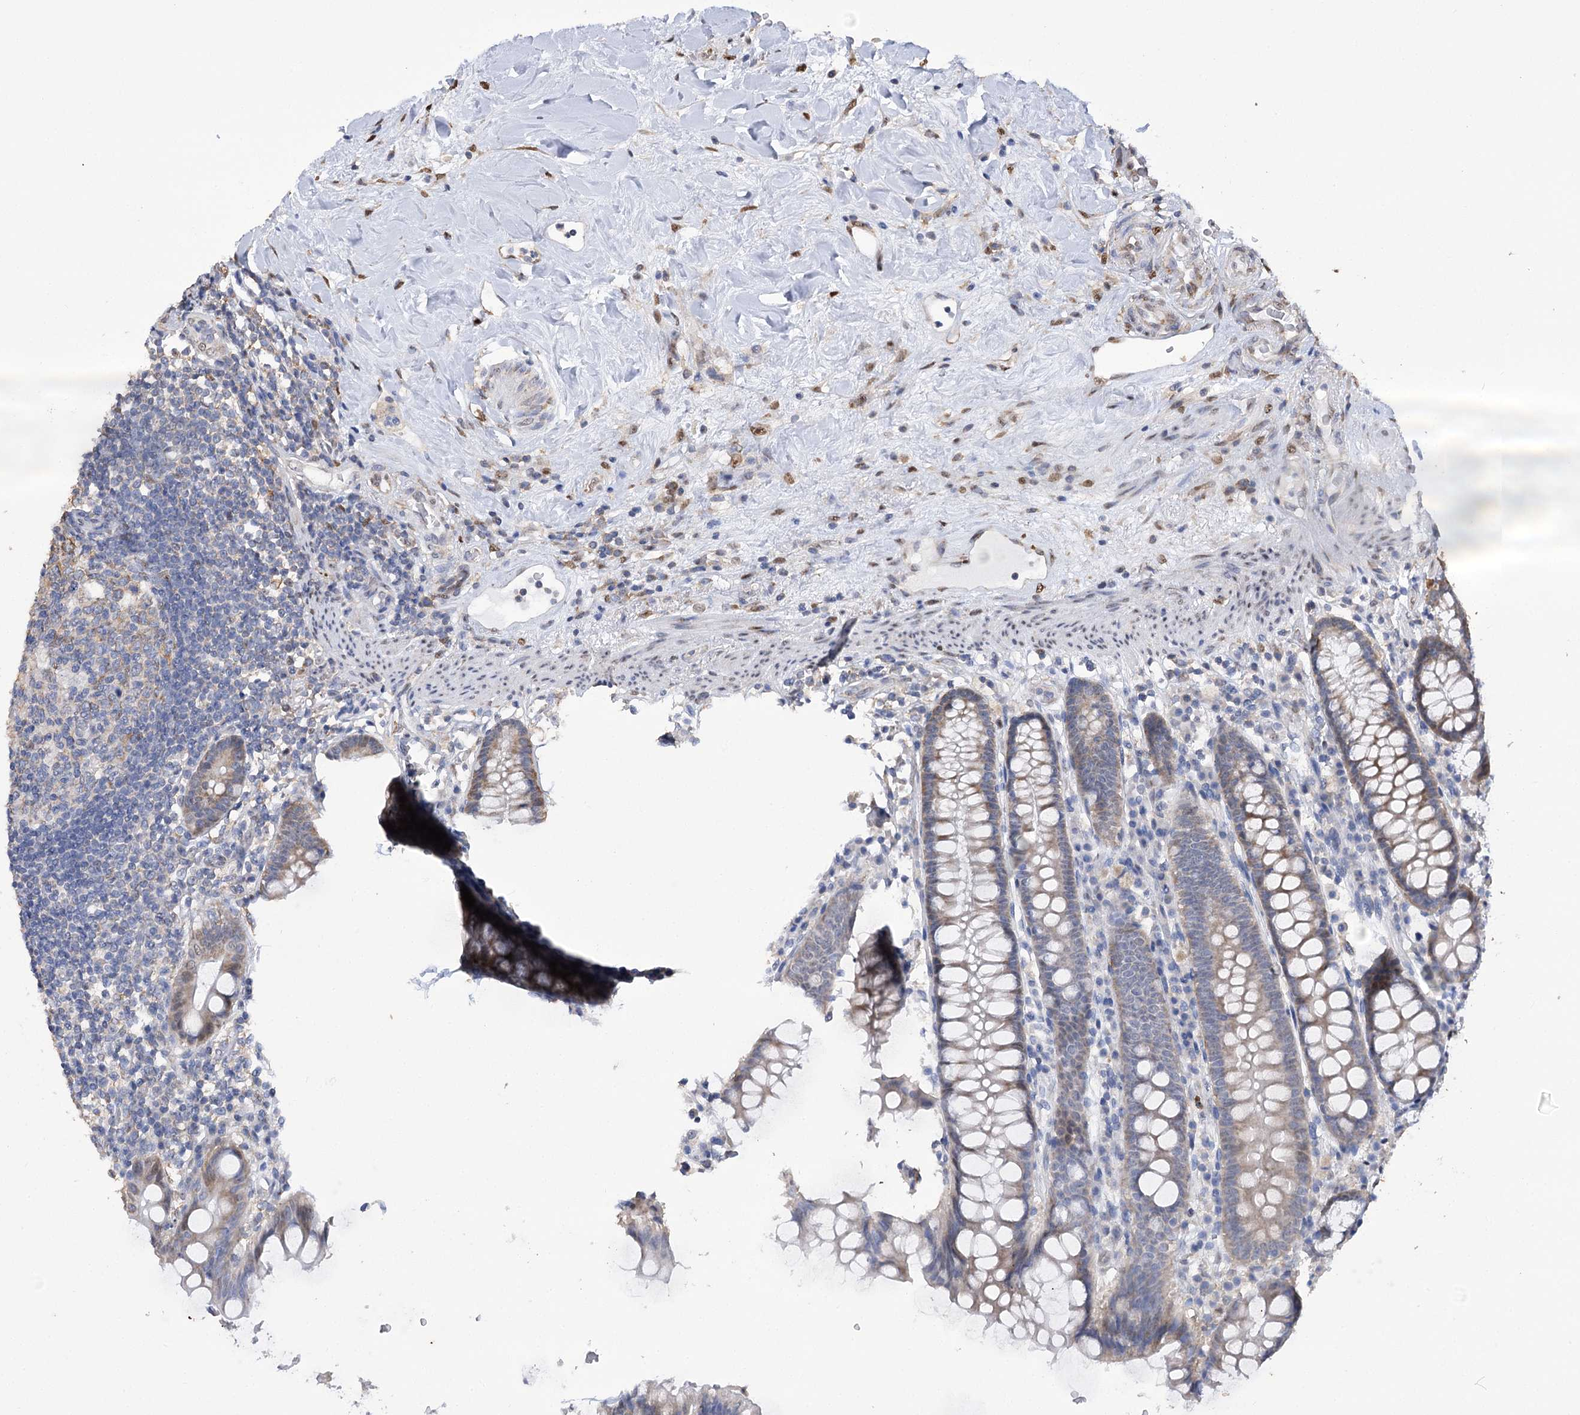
{"staining": {"intensity": "negative", "quantity": "none", "location": "none"}, "tissue": "colon", "cell_type": "Endothelial cells", "image_type": "normal", "snomed": [{"axis": "morphology", "description": "Normal tissue, NOS"}, {"axis": "topography", "description": "Colon"}], "caption": "Immunohistochemical staining of benign colon displays no significant expression in endothelial cells.", "gene": "NFU1", "patient": {"sex": "female", "age": 79}}